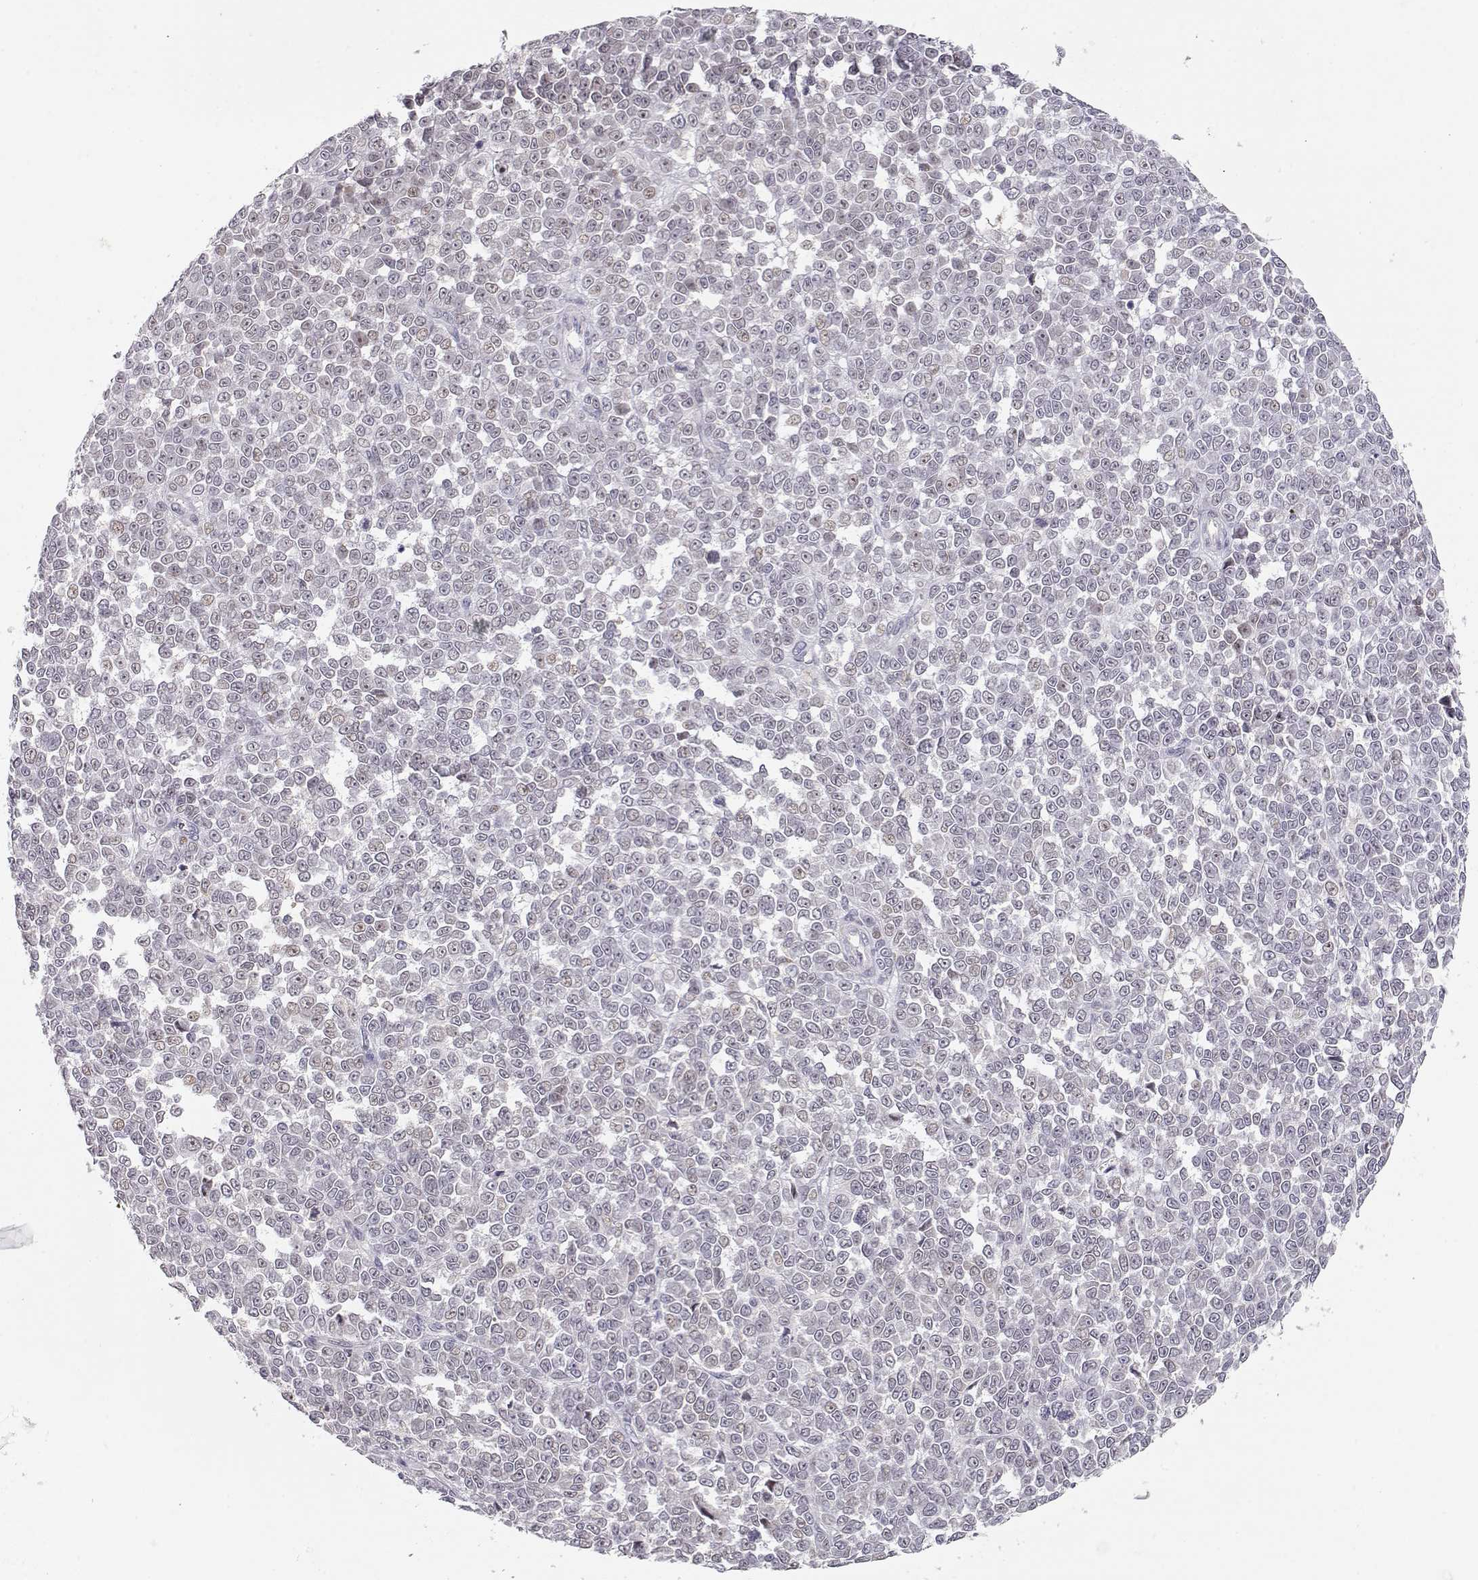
{"staining": {"intensity": "negative", "quantity": "none", "location": "none"}, "tissue": "melanoma", "cell_type": "Tumor cells", "image_type": "cancer", "snomed": [{"axis": "morphology", "description": "Malignant melanoma, NOS"}, {"axis": "topography", "description": "Skin"}], "caption": "Immunohistochemical staining of human malignant melanoma shows no significant expression in tumor cells.", "gene": "TEPP", "patient": {"sex": "female", "age": 95}}